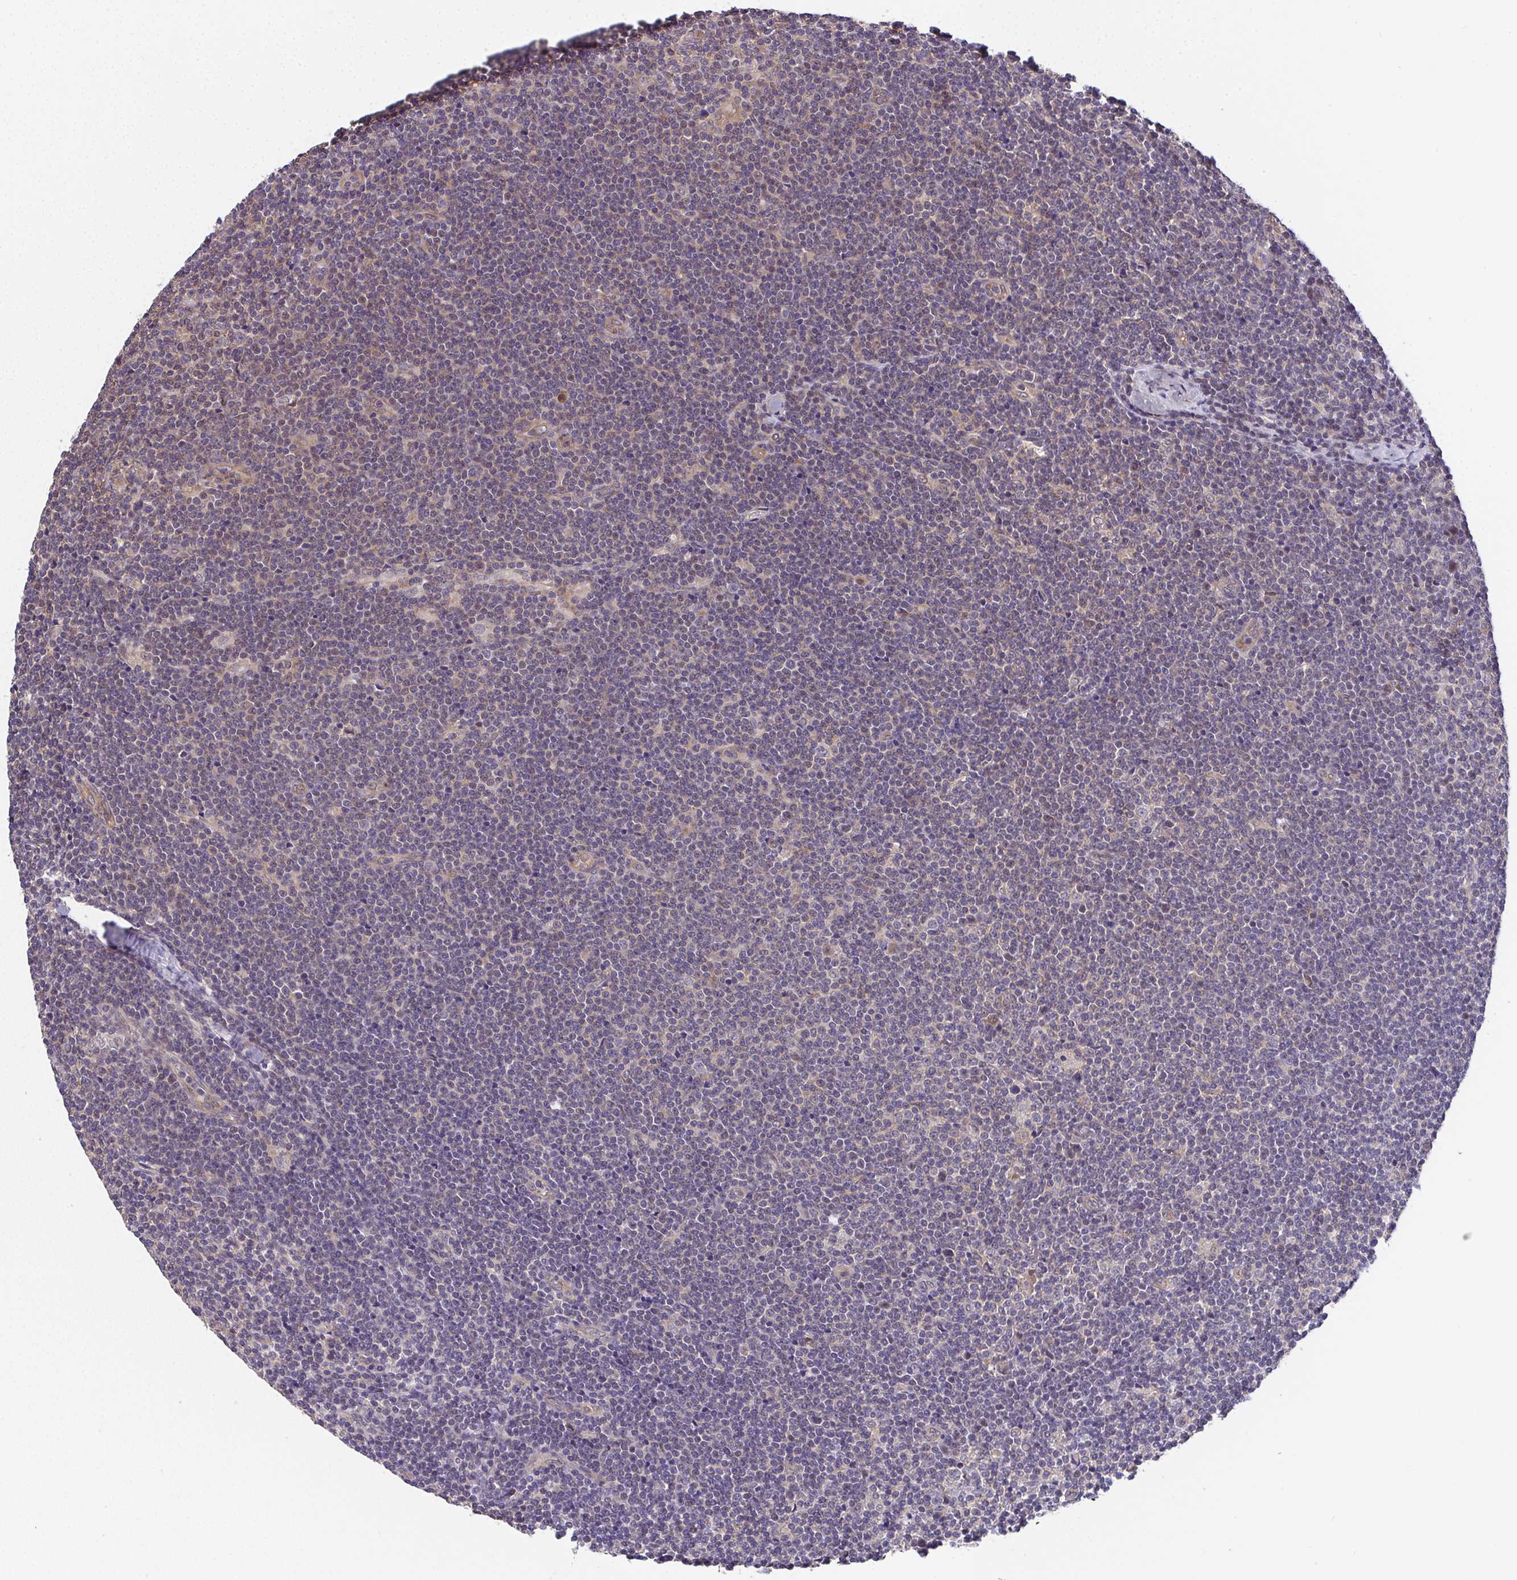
{"staining": {"intensity": "weak", "quantity": "<25%", "location": "cytoplasmic/membranous"}, "tissue": "lymphoma", "cell_type": "Tumor cells", "image_type": "cancer", "snomed": [{"axis": "morphology", "description": "Malignant lymphoma, non-Hodgkin's type, Low grade"}, {"axis": "topography", "description": "Lymph node"}], "caption": "IHC micrograph of low-grade malignant lymphoma, non-Hodgkin's type stained for a protein (brown), which exhibits no positivity in tumor cells. (Brightfield microscopy of DAB (3,3'-diaminobenzidine) IHC at high magnification).", "gene": "ZNF696", "patient": {"sex": "male", "age": 48}}